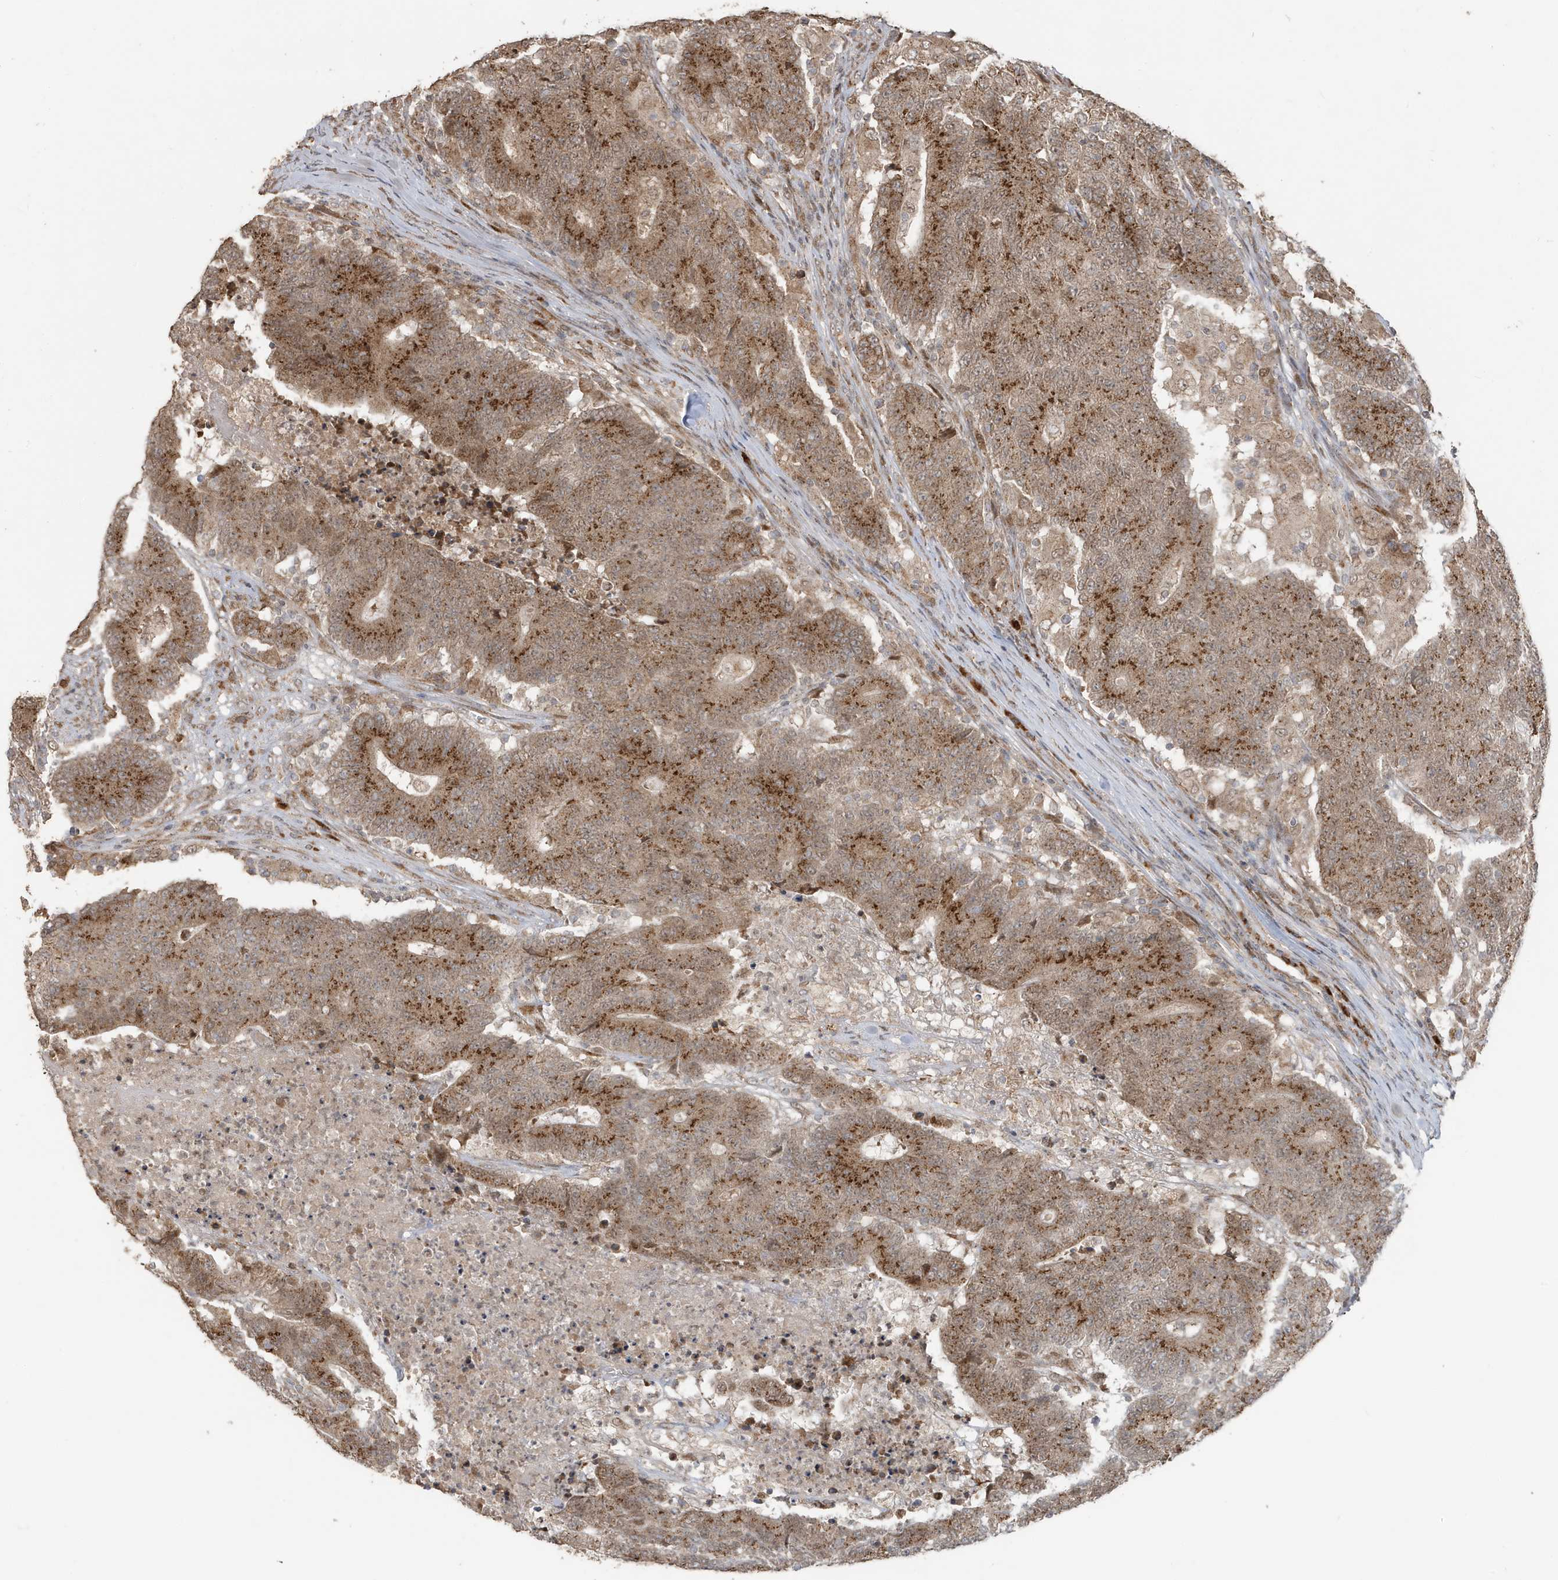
{"staining": {"intensity": "strong", "quantity": ">75%", "location": "cytoplasmic/membranous"}, "tissue": "colorectal cancer", "cell_type": "Tumor cells", "image_type": "cancer", "snomed": [{"axis": "morphology", "description": "Normal tissue, NOS"}, {"axis": "morphology", "description": "Adenocarcinoma, NOS"}, {"axis": "topography", "description": "Colon"}], "caption": "Colorectal cancer stained with a protein marker shows strong staining in tumor cells.", "gene": "RER1", "patient": {"sex": "female", "age": 75}}